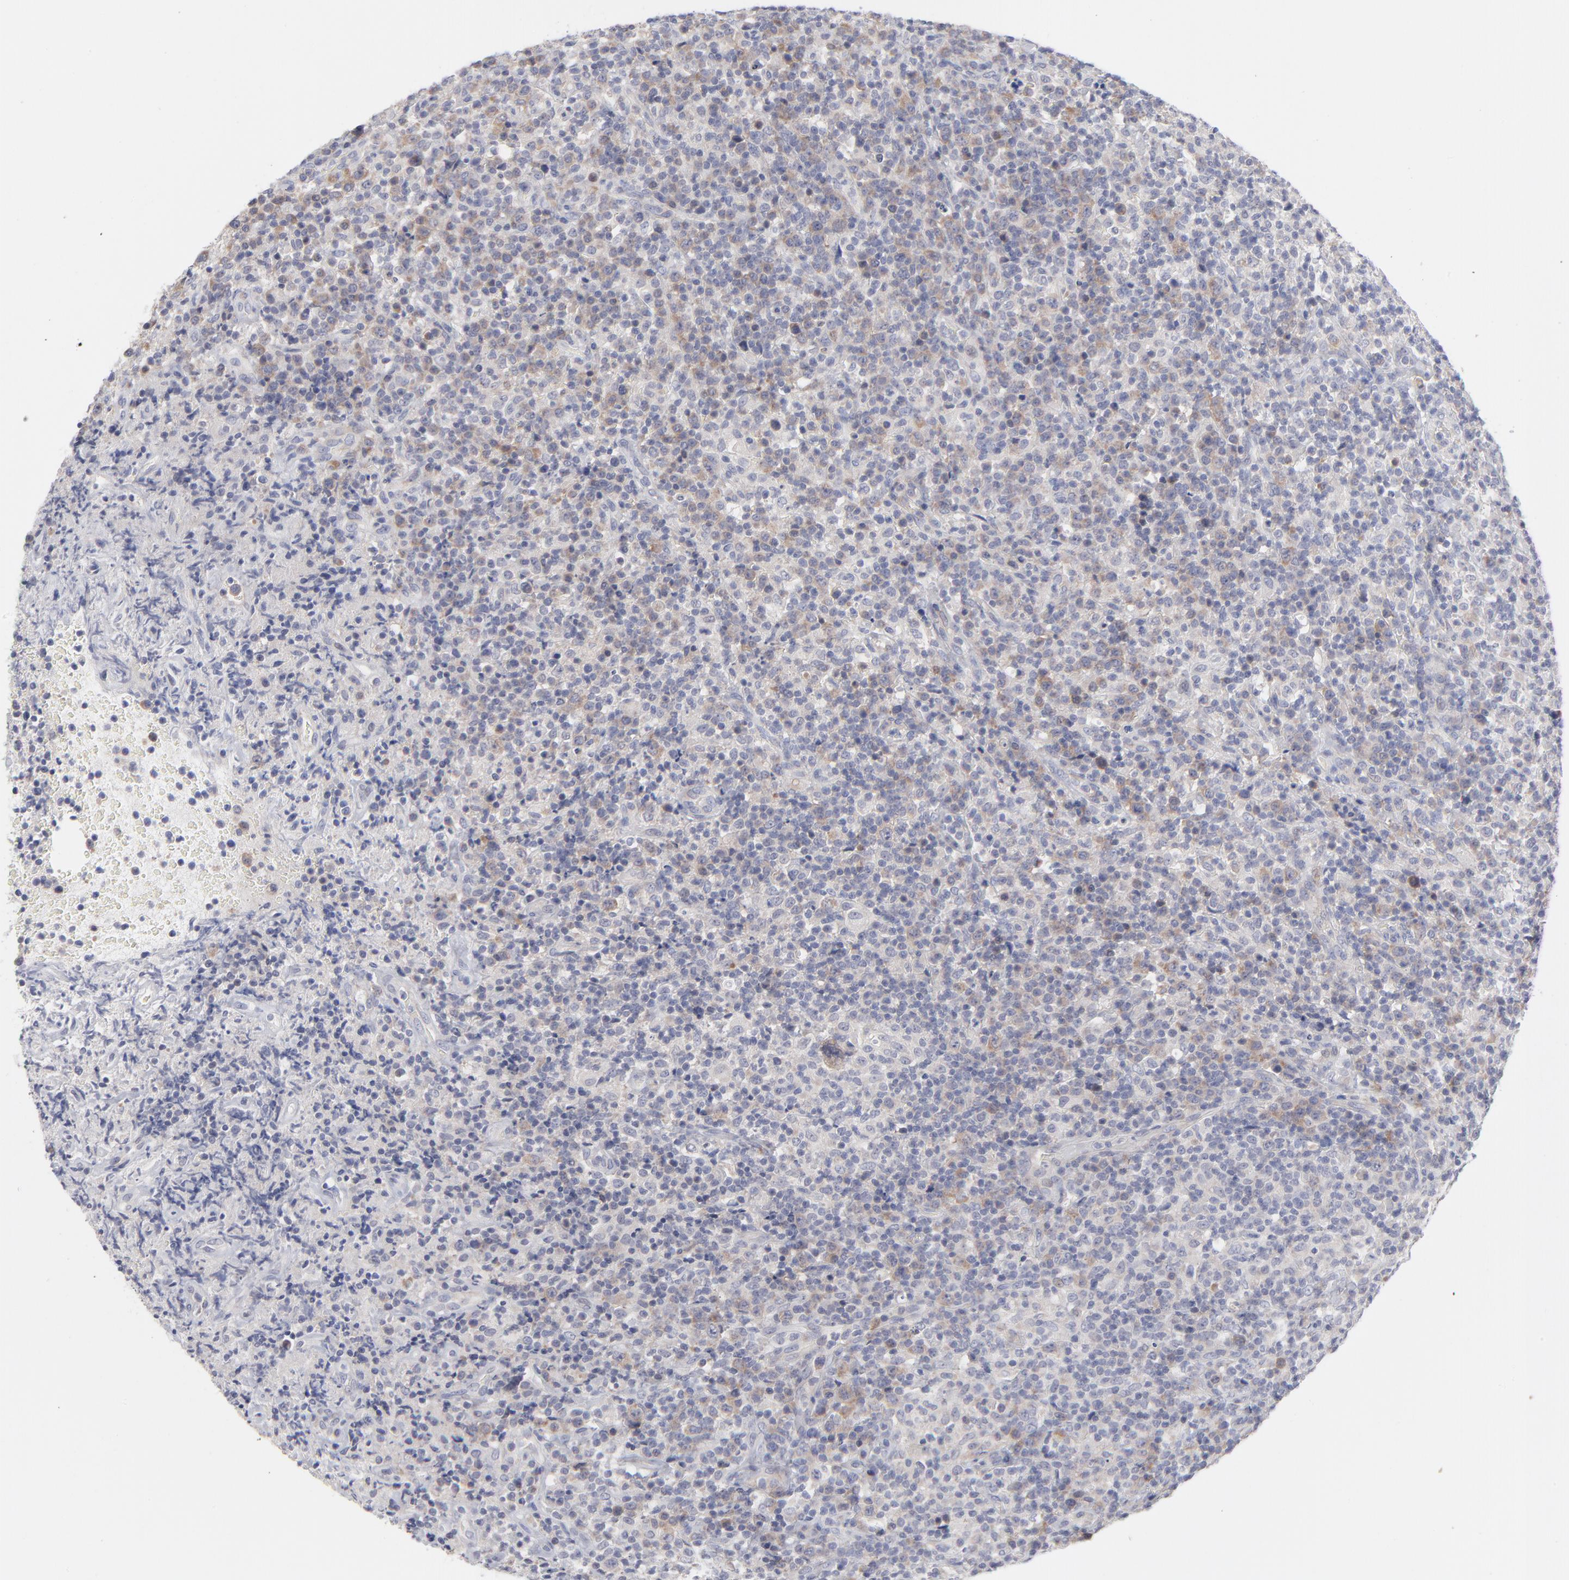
{"staining": {"intensity": "weak", "quantity": "<25%", "location": "cytoplasmic/membranous"}, "tissue": "lymphoma", "cell_type": "Tumor cells", "image_type": "cancer", "snomed": [{"axis": "morphology", "description": "Hodgkin's disease, NOS"}, {"axis": "topography", "description": "Lymph node"}], "caption": "Immunohistochemical staining of lymphoma shows no significant staining in tumor cells. (DAB (3,3'-diaminobenzidine) IHC visualized using brightfield microscopy, high magnification).", "gene": "RPS24", "patient": {"sex": "male", "age": 65}}